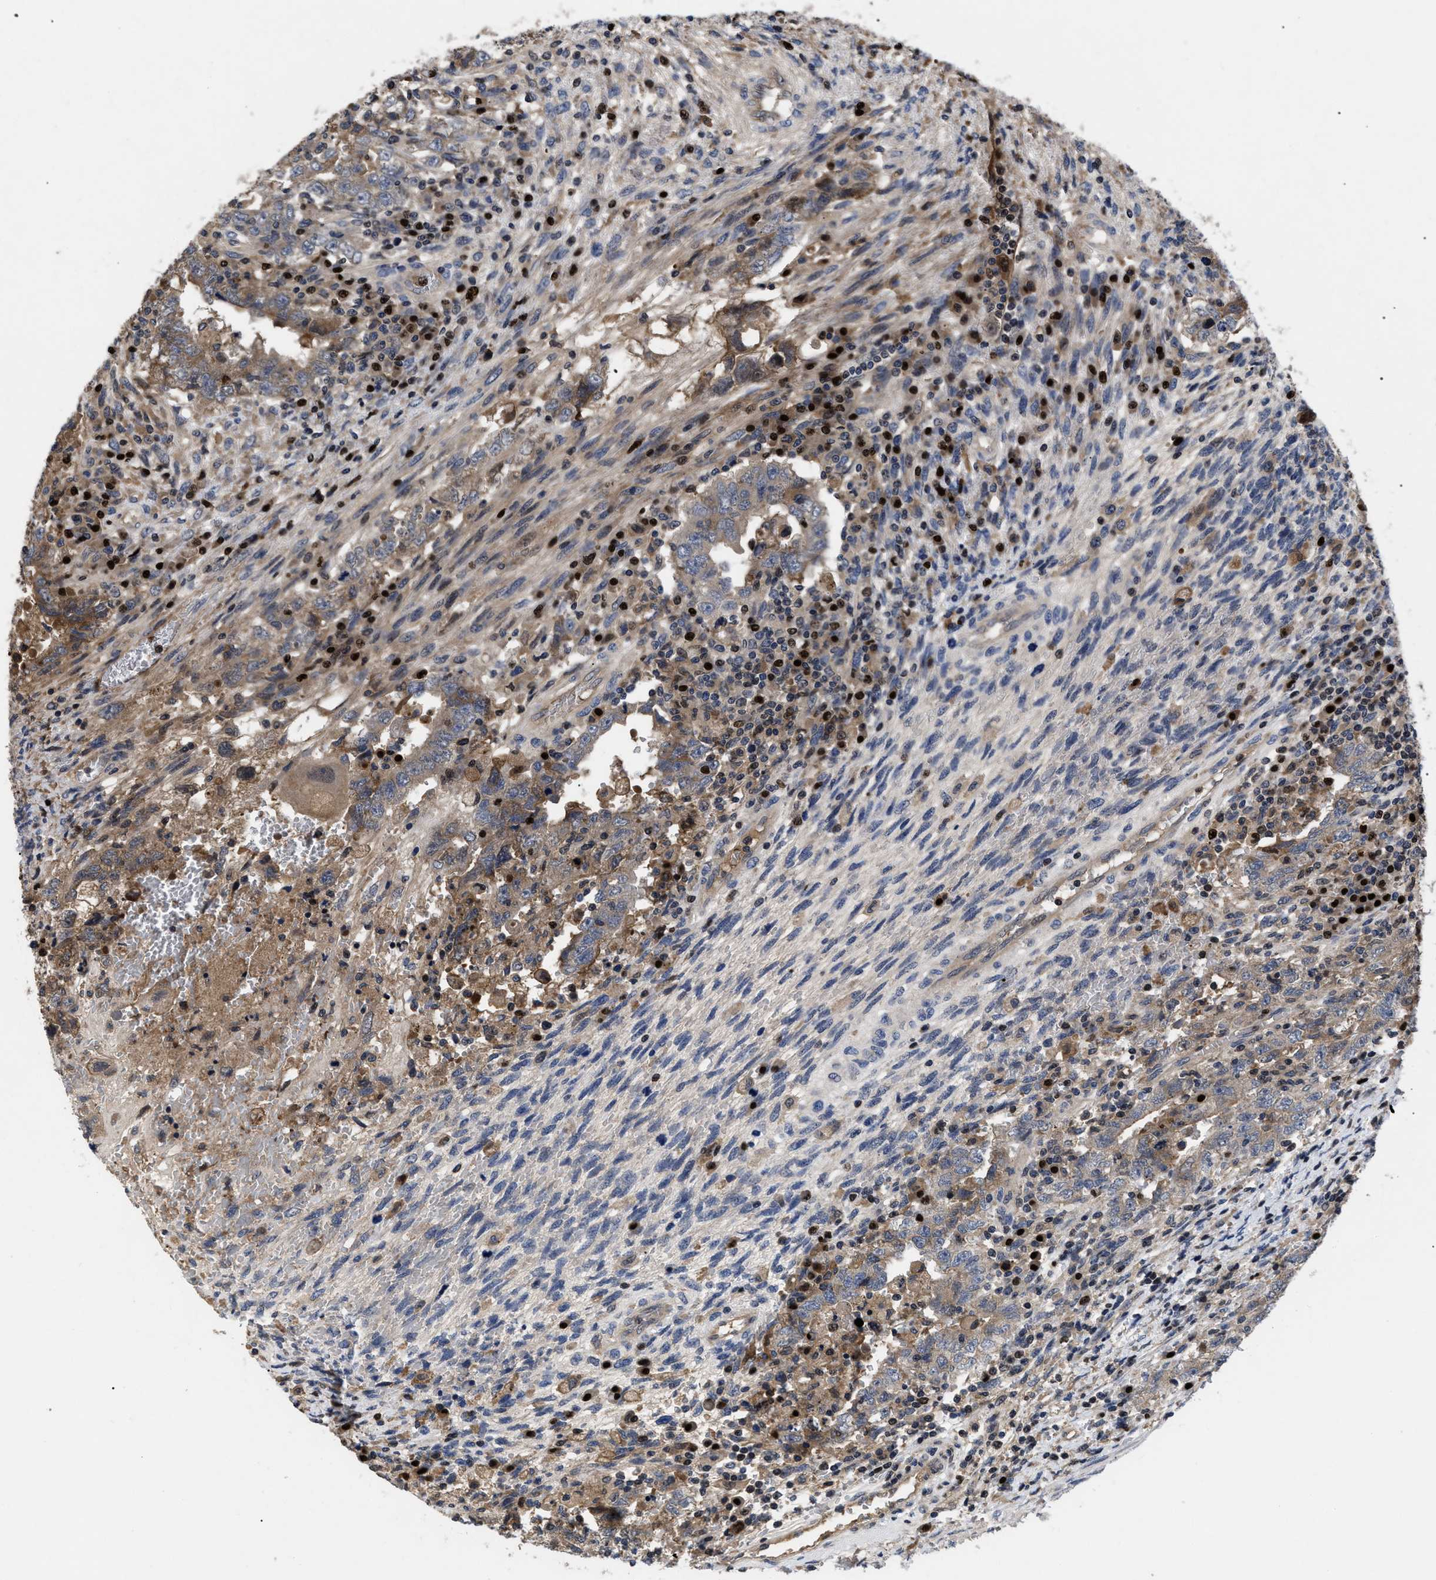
{"staining": {"intensity": "weak", "quantity": "25%-75%", "location": "cytoplasmic/membranous"}, "tissue": "testis cancer", "cell_type": "Tumor cells", "image_type": "cancer", "snomed": [{"axis": "morphology", "description": "Carcinoma, Embryonal, NOS"}, {"axis": "topography", "description": "Testis"}], "caption": "Immunohistochemistry (IHC) micrograph of embryonal carcinoma (testis) stained for a protein (brown), which displays low levels of weak cytoplasmic/membranous positivity in about 25%-75% of tumor cells.", "gene": "FAM200A", "patient": {"sex": "male", "age": 26}}